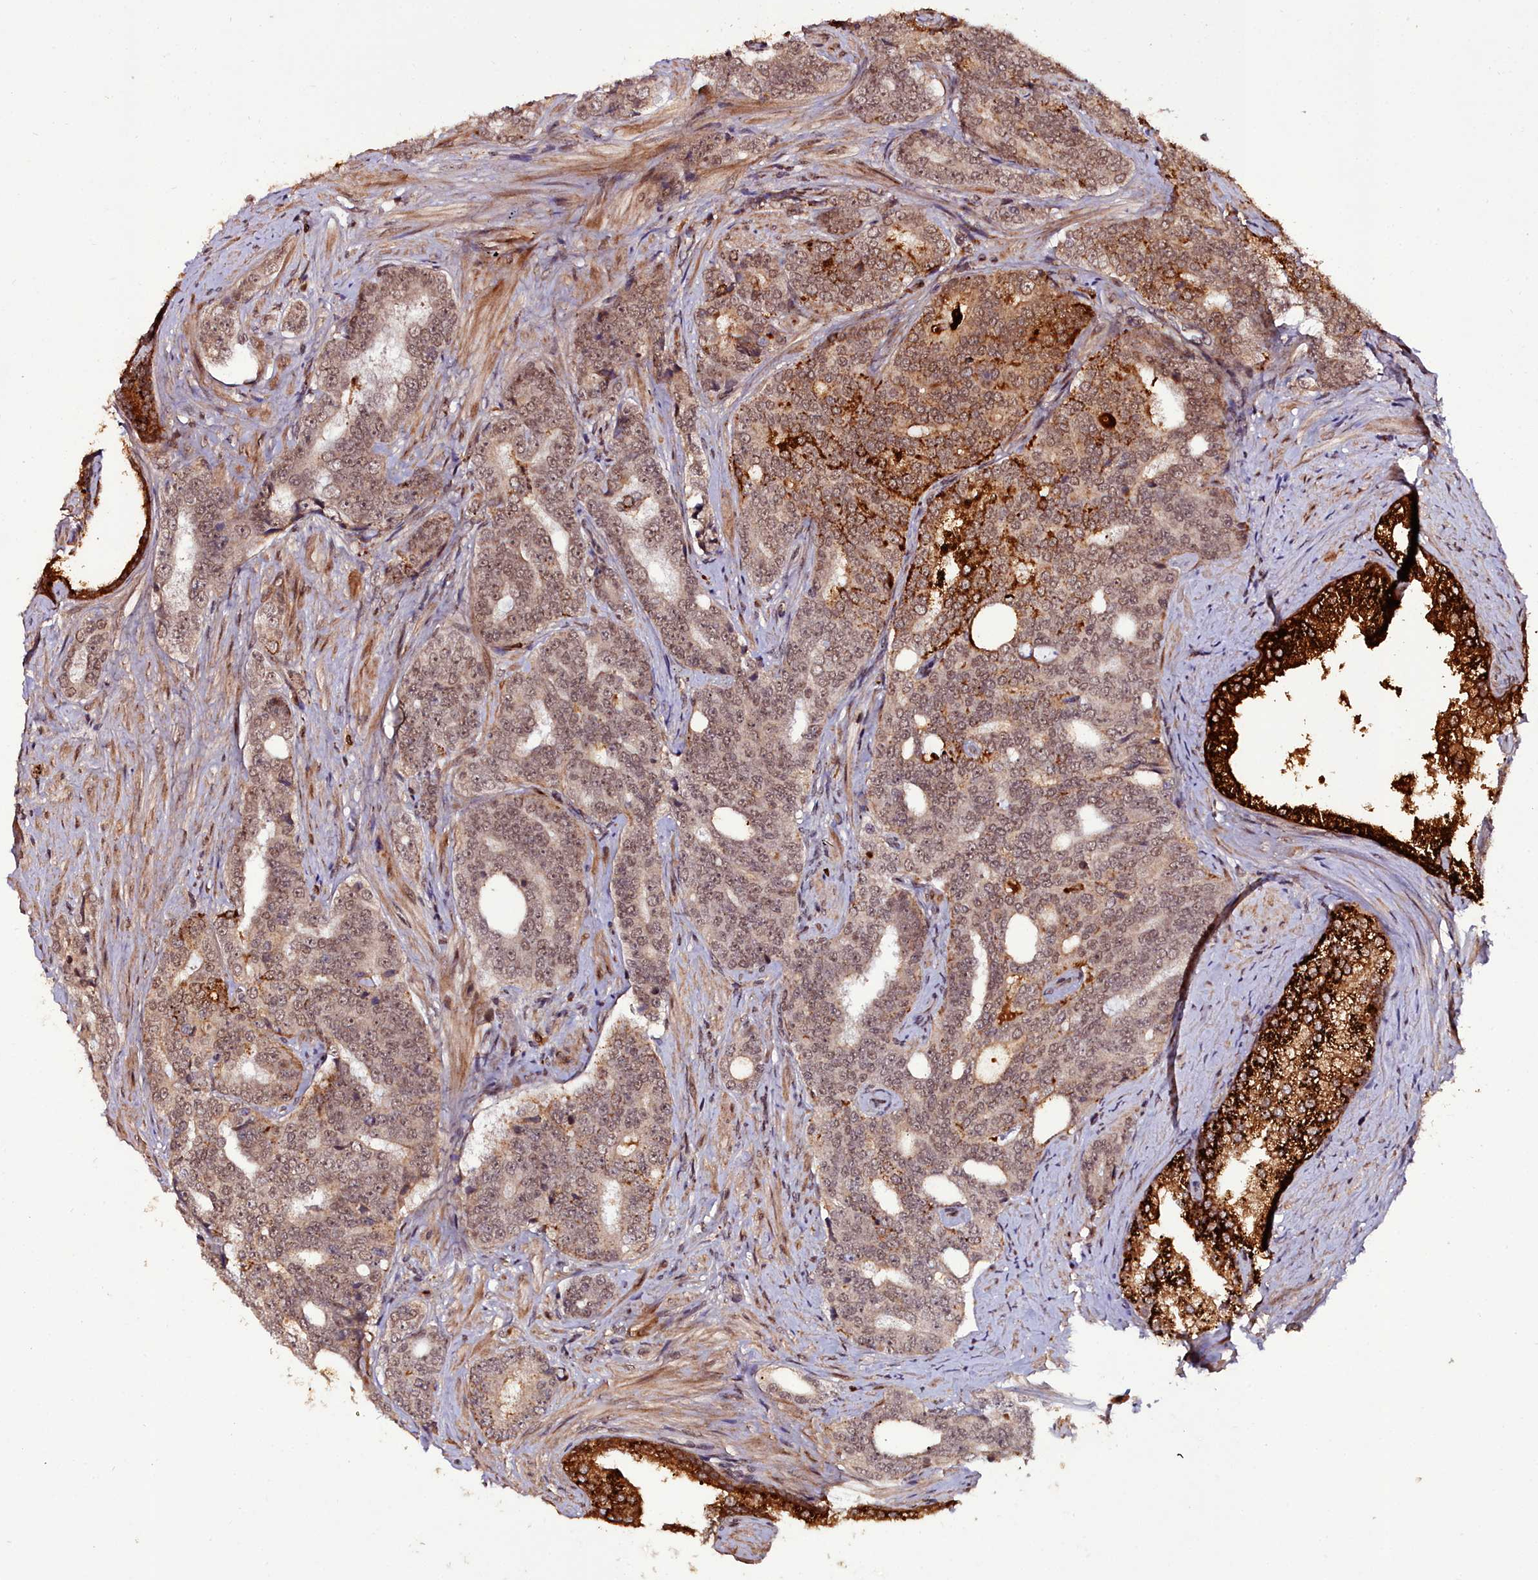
{"staining": {"intensity": "strong", "quantity": "25%-75%", "location": "cytoplasmic/membranous,nuclear"}, "tissue": "prostate cancer", "cell_type": "Tumor cells", "image_type": "cancer", "snomed": [{"axis": "morphology", "description": "Adenocarcinoma, High grade"}, {"axis": "topography", "description": "Prostate"}], "caption": "Prostate cancer stained with DAB immunohistochemistry shows high levels of strong cytoplasmic/membranous and nuclear positivity in about 25%-75% of tumor cells.", "gene": "CXXC1", "patient": {"sex": "male", "age": 67}}